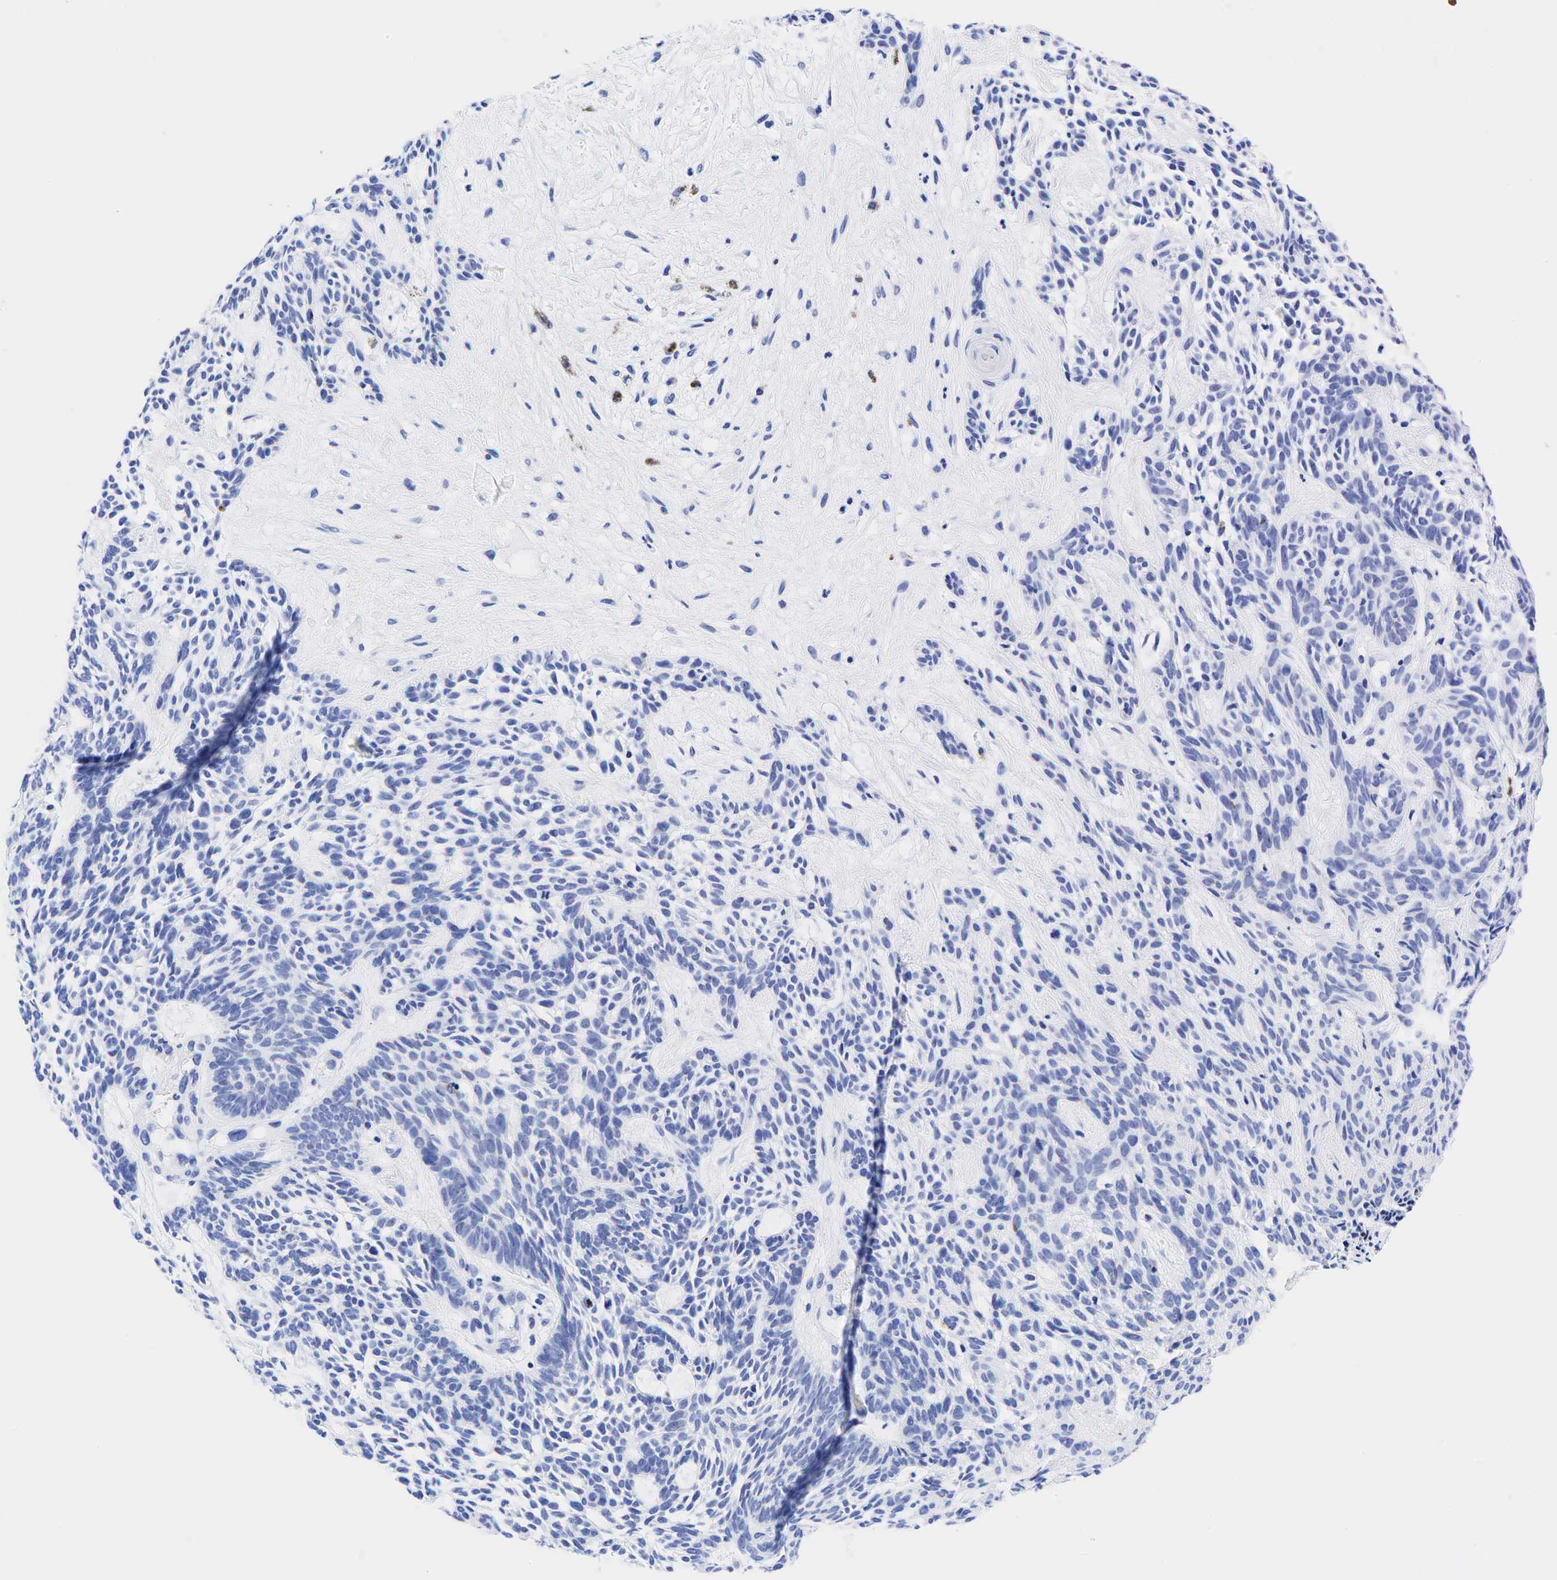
{"staining": {"intensity": "negative", "quantity": "none", "location": "none"}, "tissue": "skin cancer", "cell_type": "Tumor cells", "image_type": "cancer", "snomed": [{"axis": "morphology", "description": "Basal cell carcinoma"}, {"axis": "topography", "description": "Skin"}], "caption": "This image is of skin basal cell carcinoma stained with immunohistochemistry (IHC) to label a protein in brown with the nuclei are counter-stained blue. There is no staining in tumor cells.", "gene": "KRT18", "patient": {"sex": "male", "age": 58}}